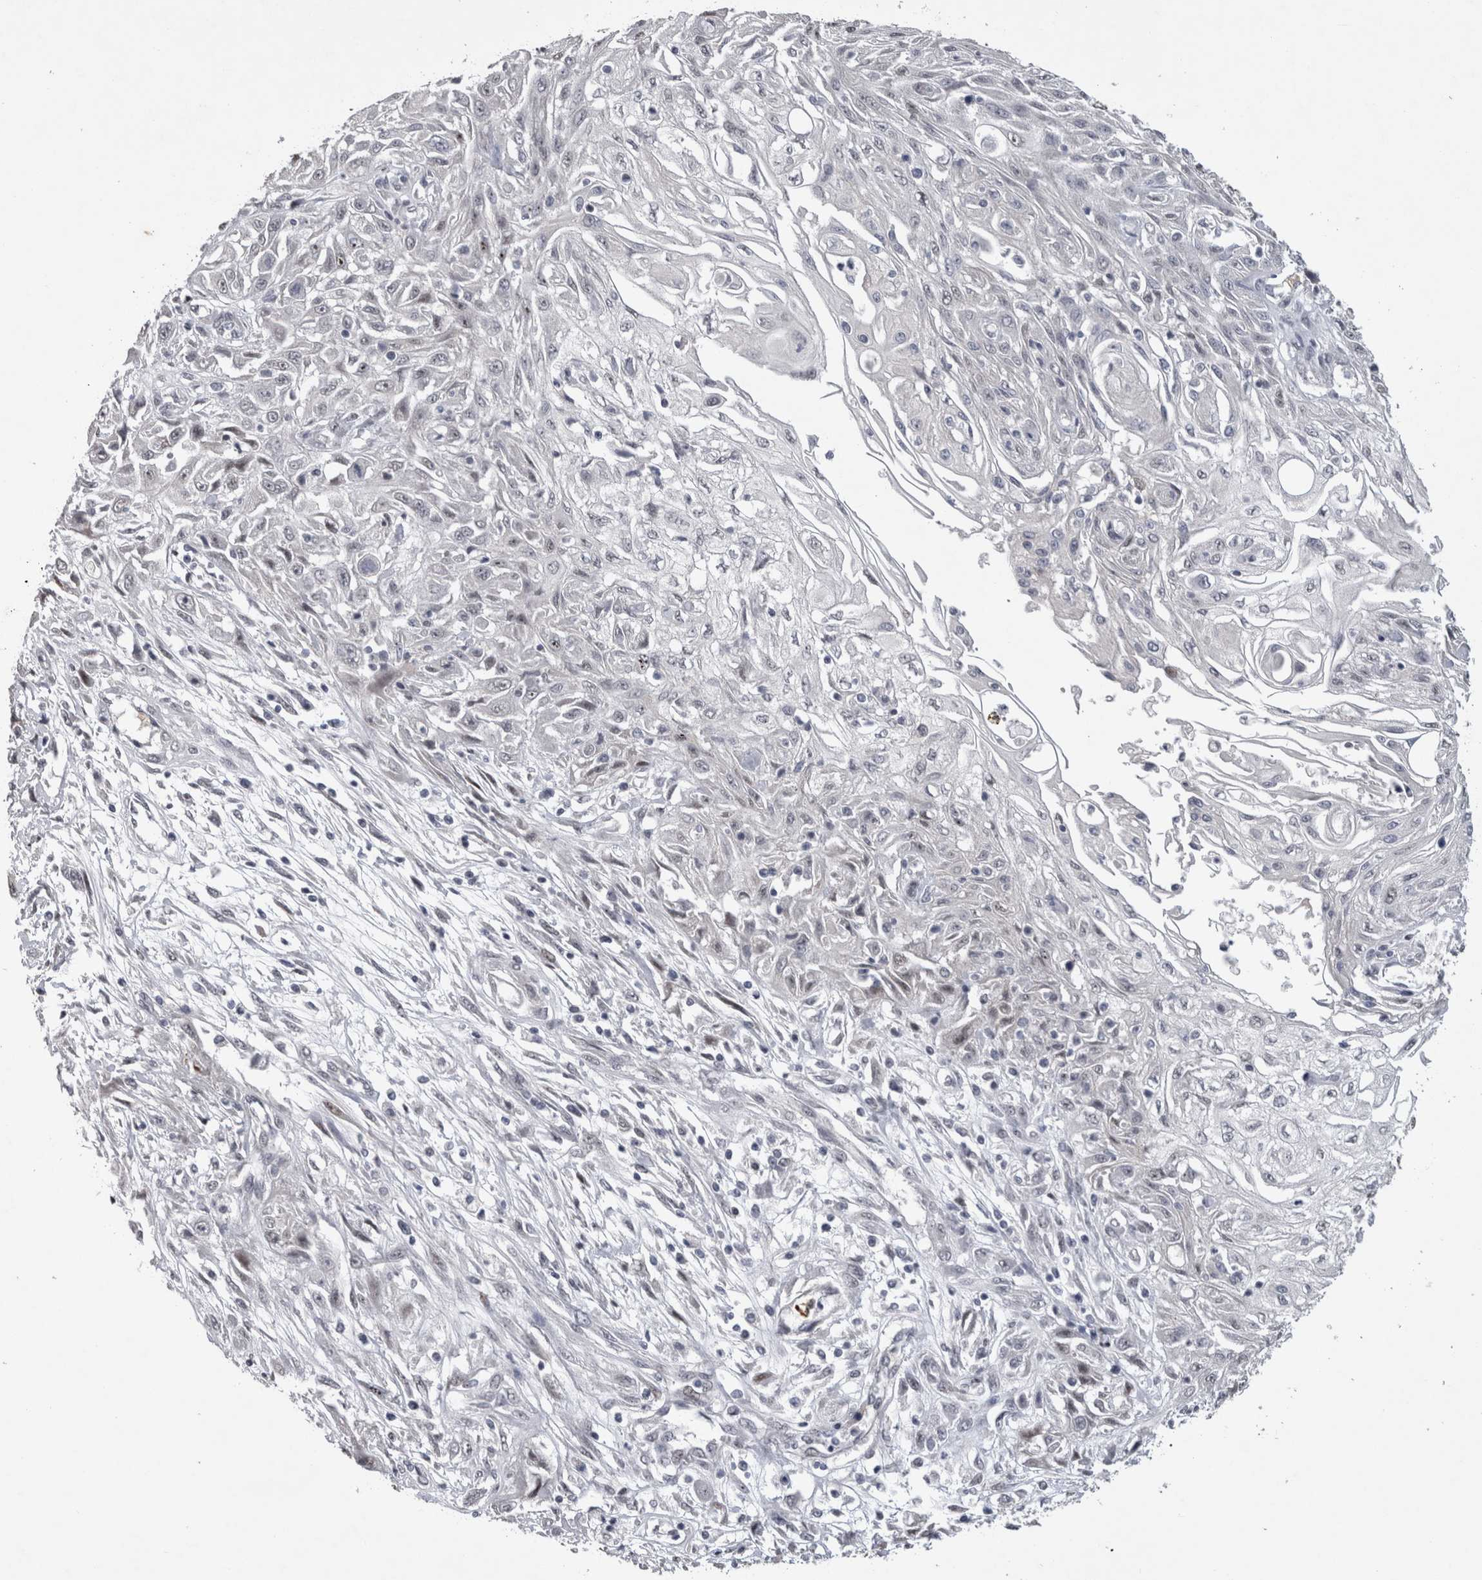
{"staining": {"intensity": "negative", "quantity": "none", "location": "none"}, "tissue": "skin cancer", "cell_type": "Tumor cells", "image_type": "cancer", "snomed": [{"axis": "morphology", "description": "Squamous cell carcinoma, NOS"}, {"axis": "morphology", "description": "Squamous cell carcinoma, metastatic, NOS"}, {"axis": "topography", "description": "Skin"}, {"axis": "topography", "description": "Lymph node"}], "caption": "This micrograph is of skin cancer stained with immunohistochemistry to label a protein in brown with the nuclei are counter-stained blue. There is no expression in tumor cells.", "gene": "IFI44", "patient": {"sex": "male", "age": 75}}